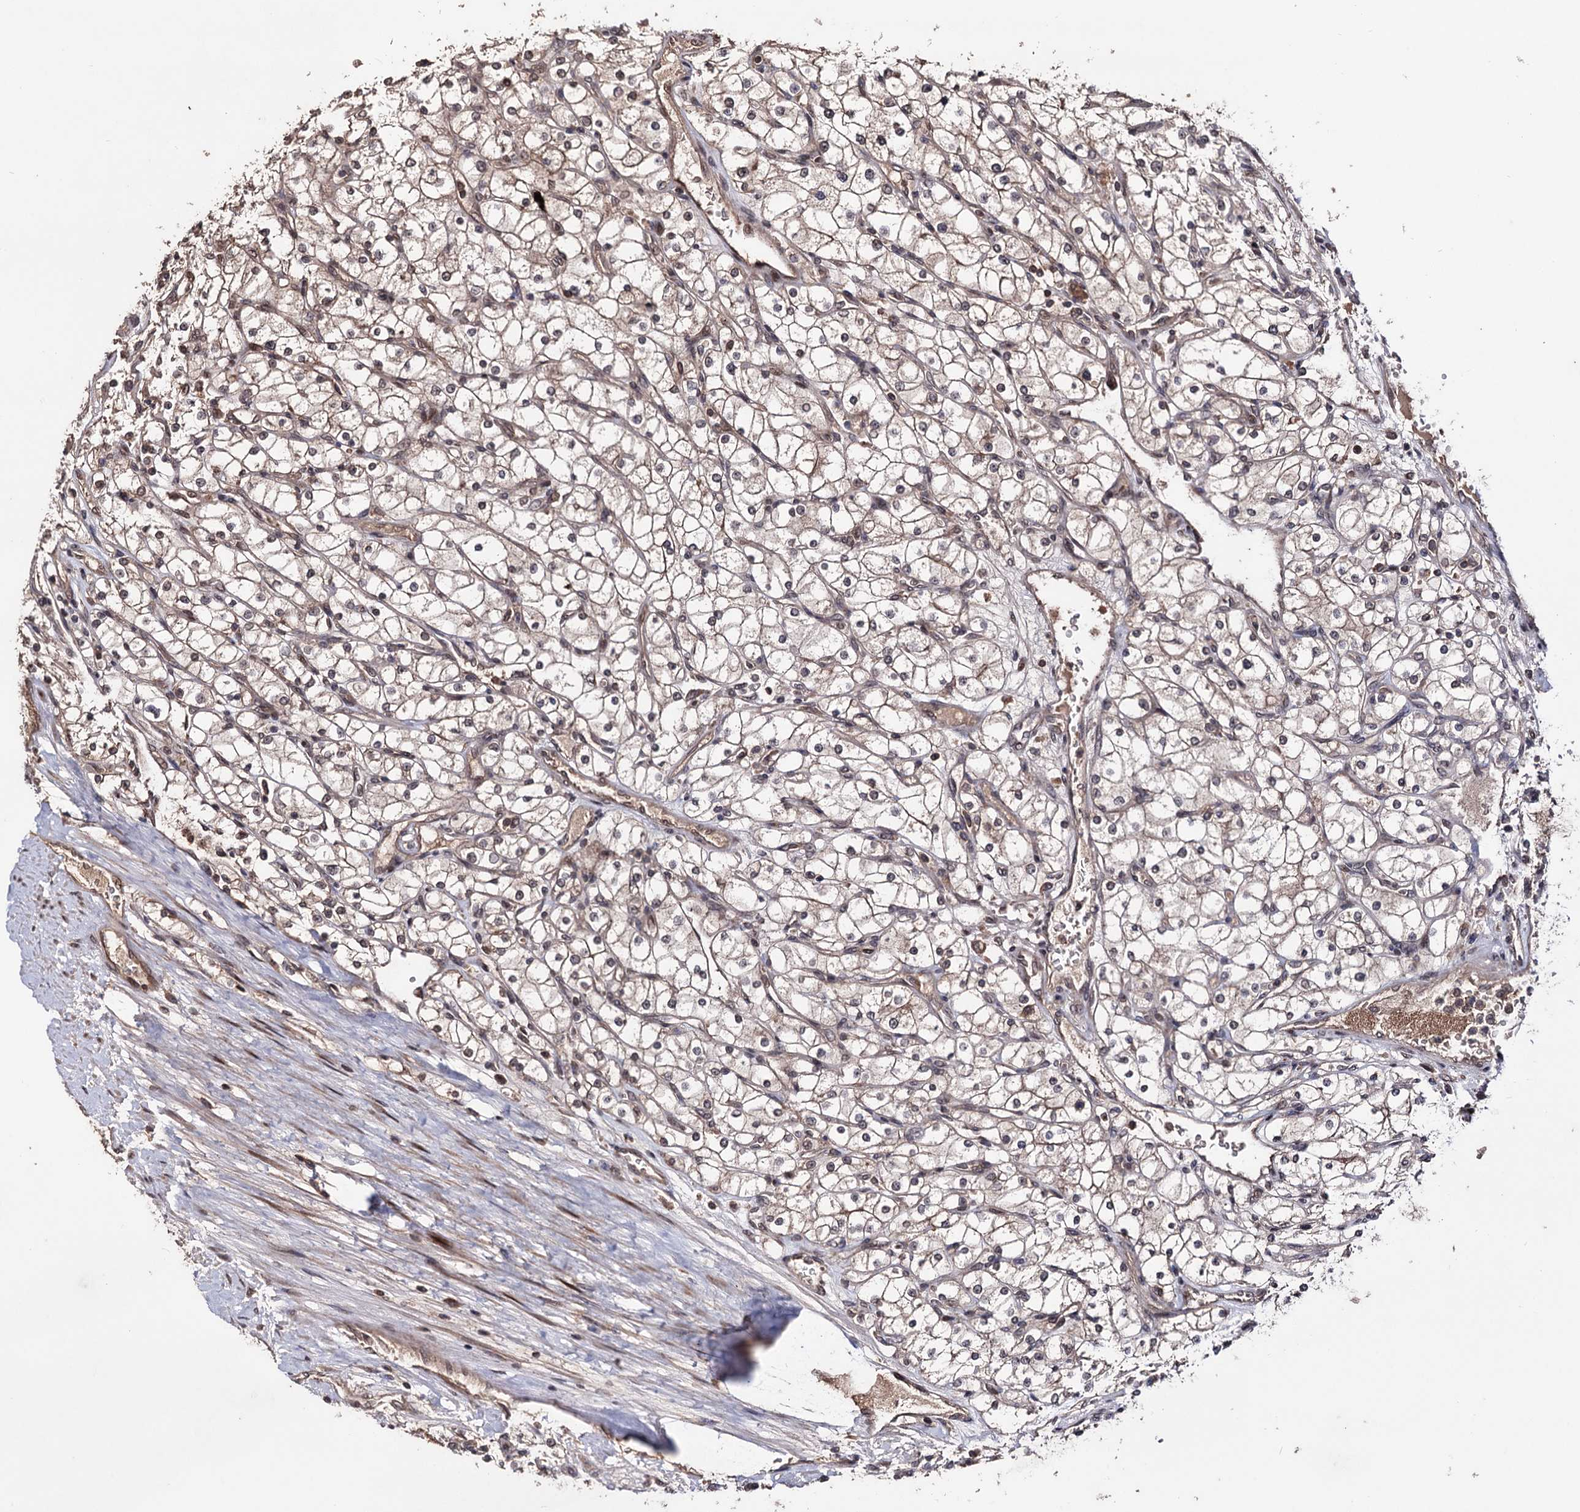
{"staining": {"intensity": "weak", "quantity": "<25%", "location": "cytoplasmic/membranous"}, "tissue": "renal cancer", "cell_type": "Tumor cells", "image_type": "cancer", "snomed": [{"axis": "morphology", "description": "Adenocarcinoma, NOS"}, {"axis": "topography", "description": "Kidney"}], "caption": "Protein analysis of adenocarcinoma (renal) shows no significant staining in tumor cells.", "gene": "KLF5", "patient": {"sex": "male", "age": 80}}